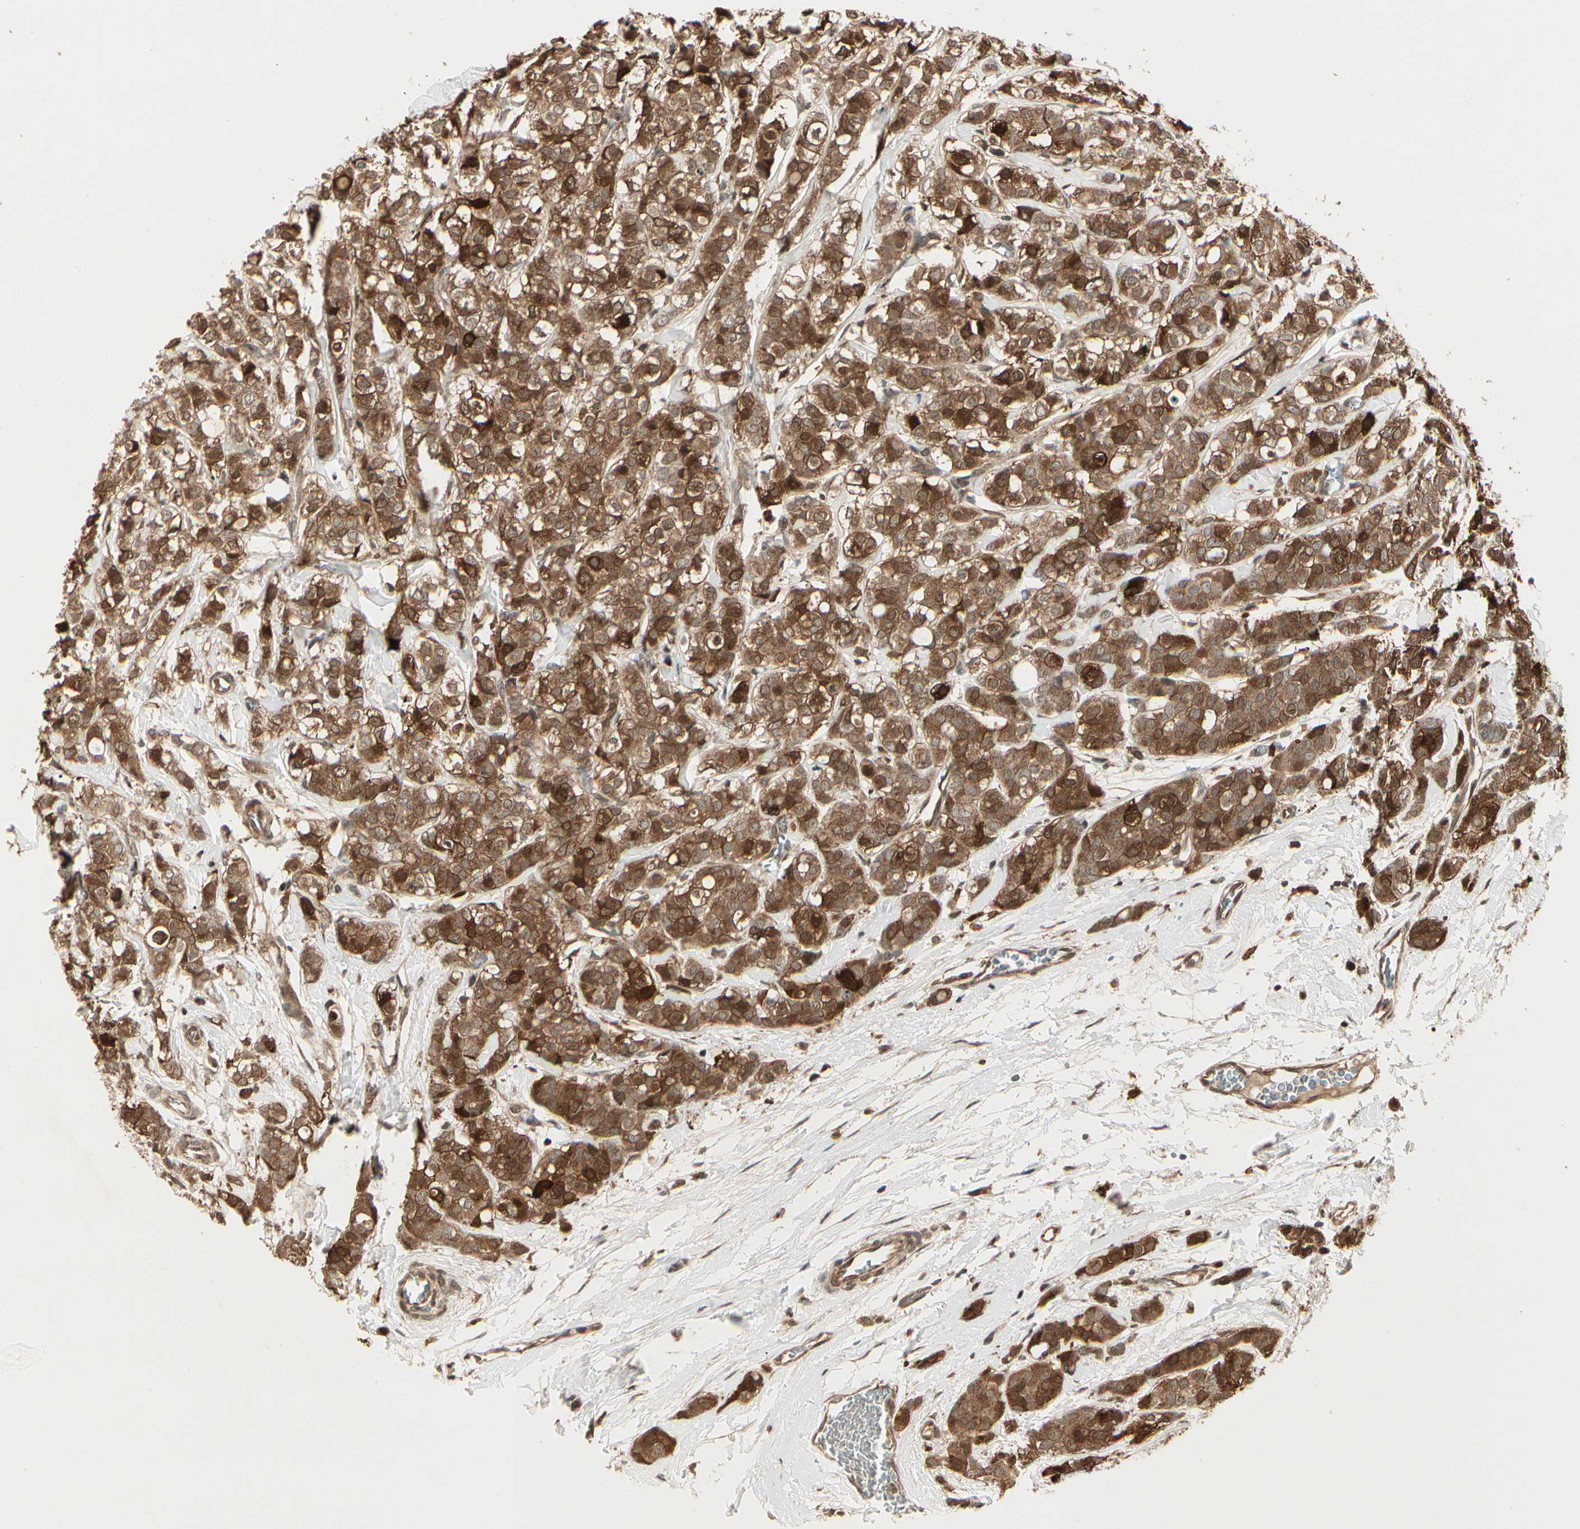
{"staining": {"intensity": "moderate", "quantity": ">75%", "location": "cytoplasmic/membranous"}, "tissue": "breast cancer", "cell_type": "Tumor cells", "image_type": "cancer", "snomed": [{"axis": "morphology", "description": "Lobular carcinoma"}, {"axis": "topography", "description": "Breast"}], "caption": "The photomicrograph exhibits staining of lobular carcinoma (breast), revealing moderate cytoplasmic/membranous protein staining (brown color) within tumor cells.", "gene": "GLUL", "patient": {"sex": "female", "age": 60}}